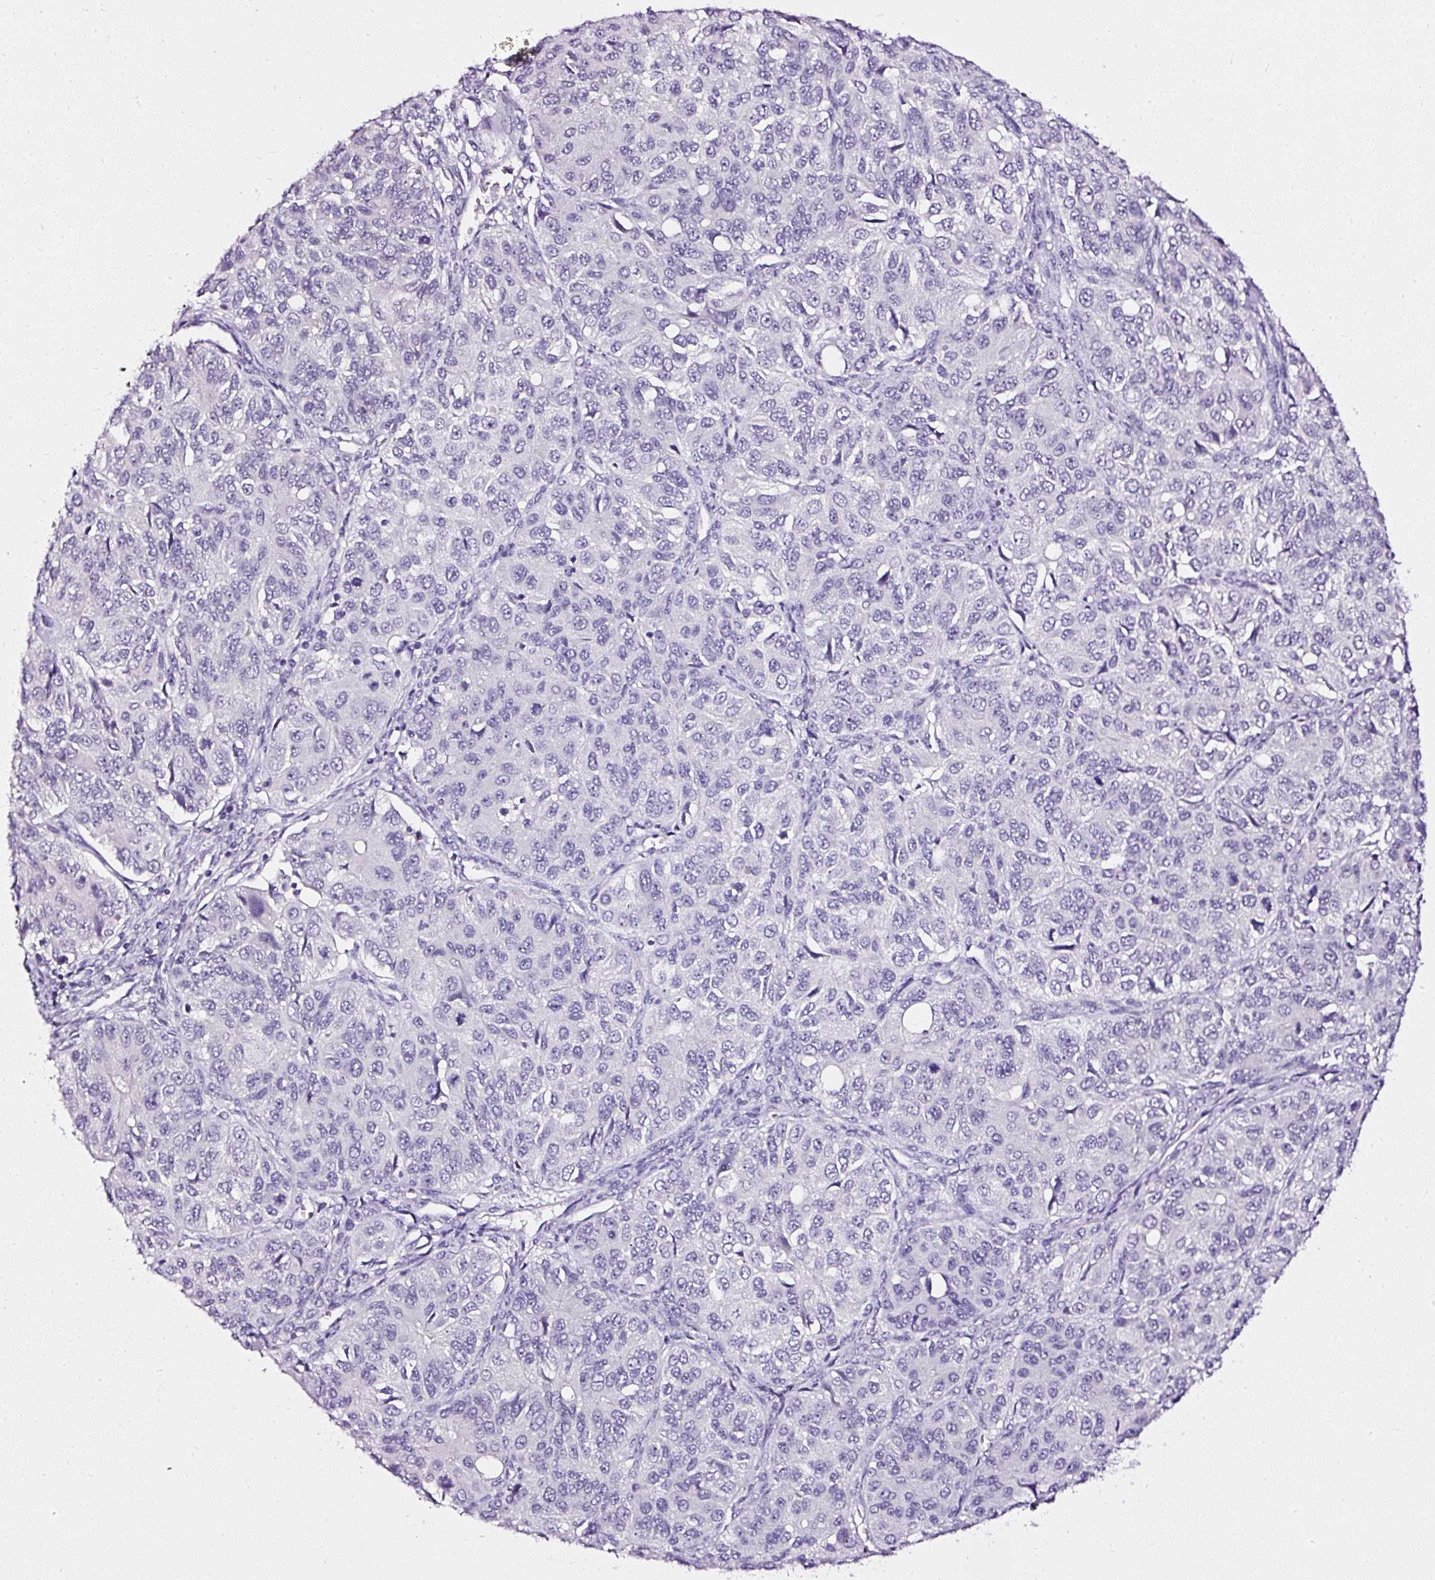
{"staining": {"intensity": "negative", "quantity": "none", "location": "none"}, "tissue": "ovarian cancer", "cell_type": "Tumor cells", "image_type": "cancer", "snomed": [{"axis": "morphology", "description": "Carcinoma, endometroid"}, {"axis": "topography", "description": "Ovary"}], "caption": "DAB immunohistochemical staining of human endometroid carcinoma (ovarian) shows no significant expression in tumor cells. (Stains: DAB immunohistochemistry with hematoxylin counter stain, Microscopy: brightfield microscopy at high magnification).", "gene": "ATP2A1", "patient": {"sex": "female", "age": 51}}